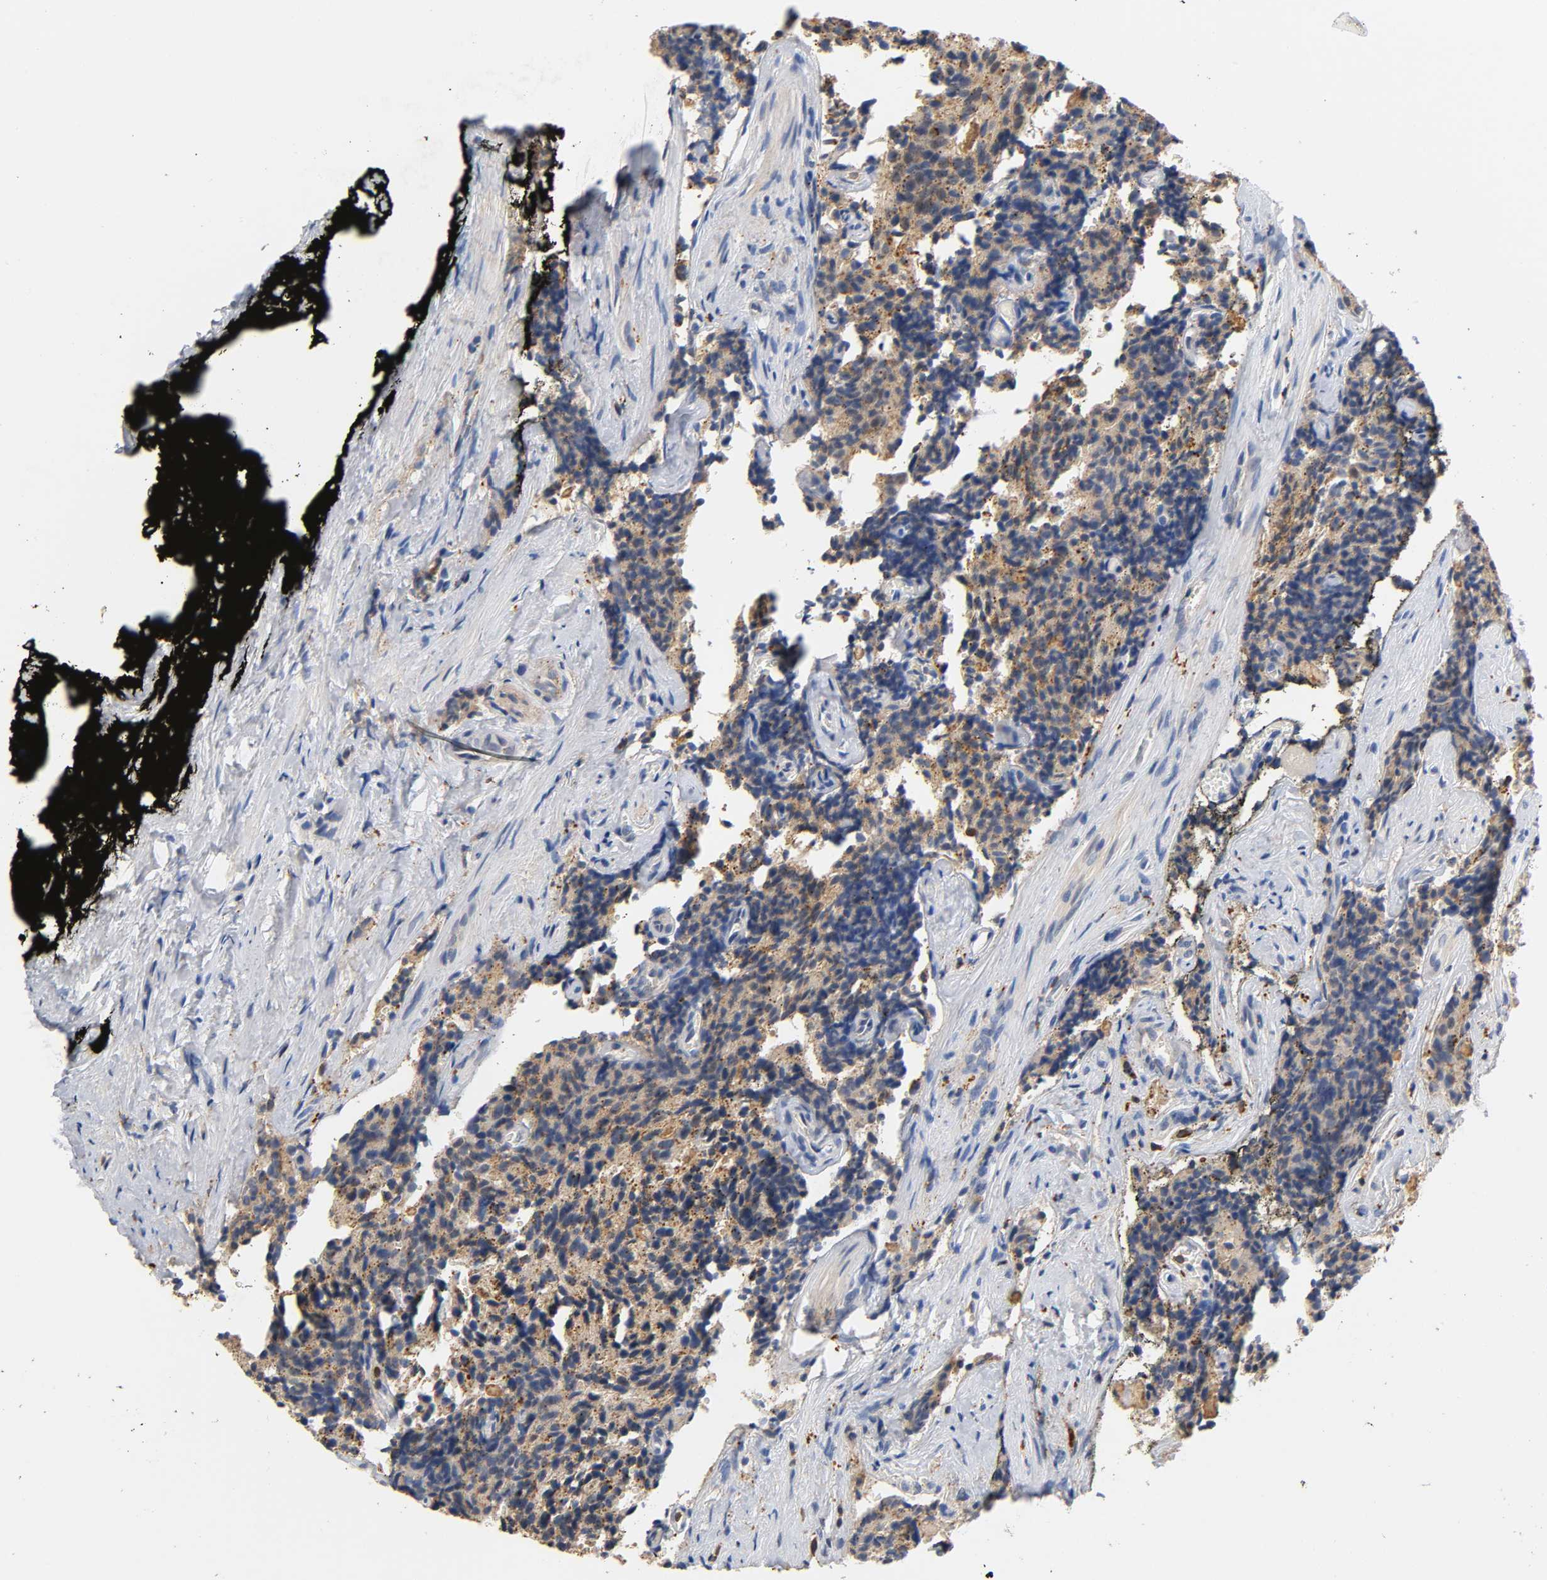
{"staining": {"intensity": "moderate", "quantity": ">75%", "location": "cytoplasmic/membranous"}, "tissue": "prostate cancer", "cell_type": "Tumor cells", "image_type": "cancer", "snomed": [{"axis": "morphology", "description": "Adenocarcinoma, High grade"}, {"axis": "topography", "description": "Prostate"}], "caption": "Moderate cytoplasmic/membranous expression for a protein is appreciated in approximately >75% of tumor cells of high-grade adenocarcinoma (prostate) using immunohistochemistry (IHC).", "gene": "UCKL1", "patient": {"sex": "male", "age": 58}}